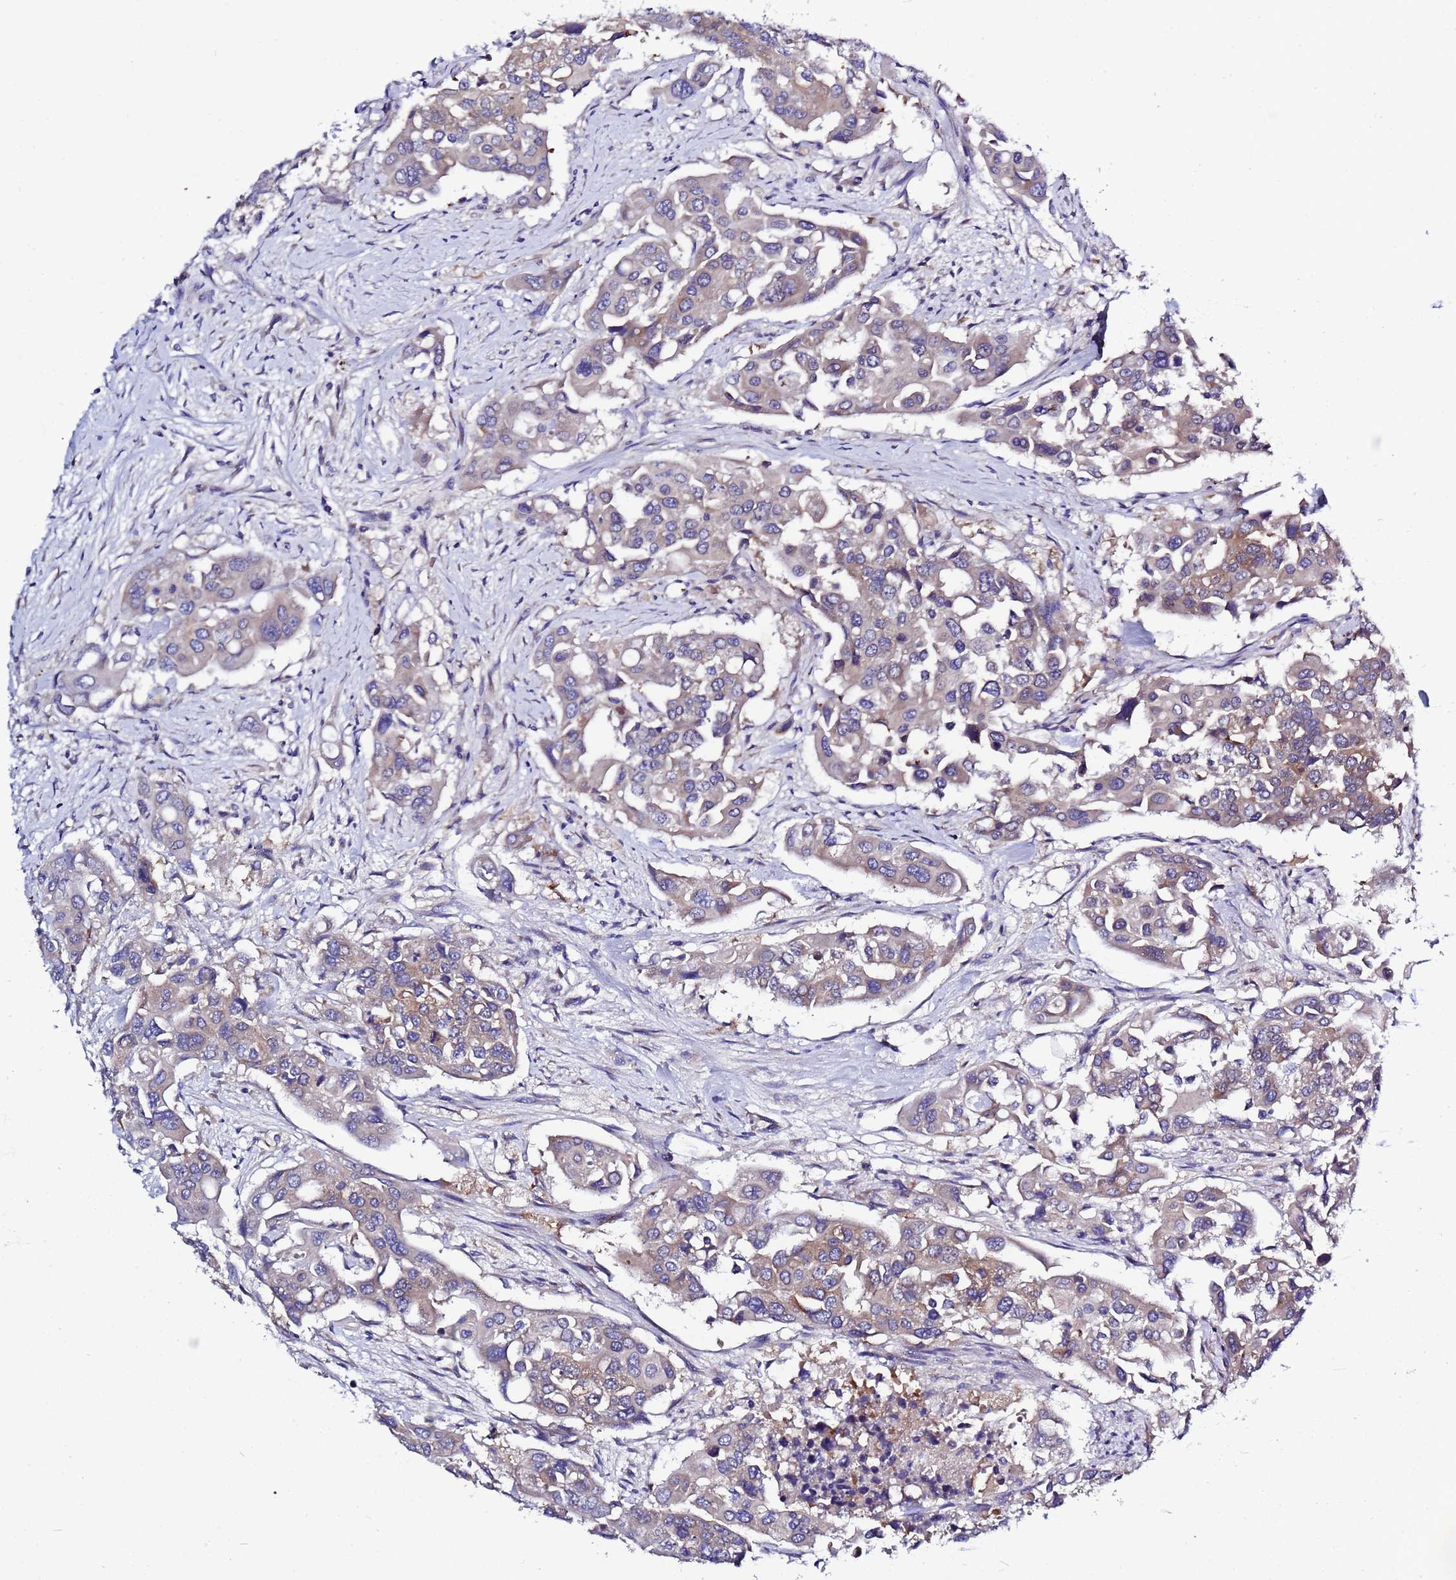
{"staining": {"intensity": "weak", "quantity": ">75%", "location": "cytoplasmic/membranous"}, "tissue": "colorectal cancer", "cell_type": "Tumor cells", "image_type": "cancer", "snomed": [{"axis": "morphology", "description": "Adenocarcinoma, NOS"}, {"axis": "topography", "description": "Colon"}], "caption": "Colorectal adenocarcinoma tissue demonstrates weak cytoplasmic/membranous positivity in approximately >75% of tumor cells, visualized by immunohistochemistry. (Brightfield microscopy of DAB IHC at high magnification).", "gene": "RC3H2", "patient": {"sex": "male", "age": 77}}